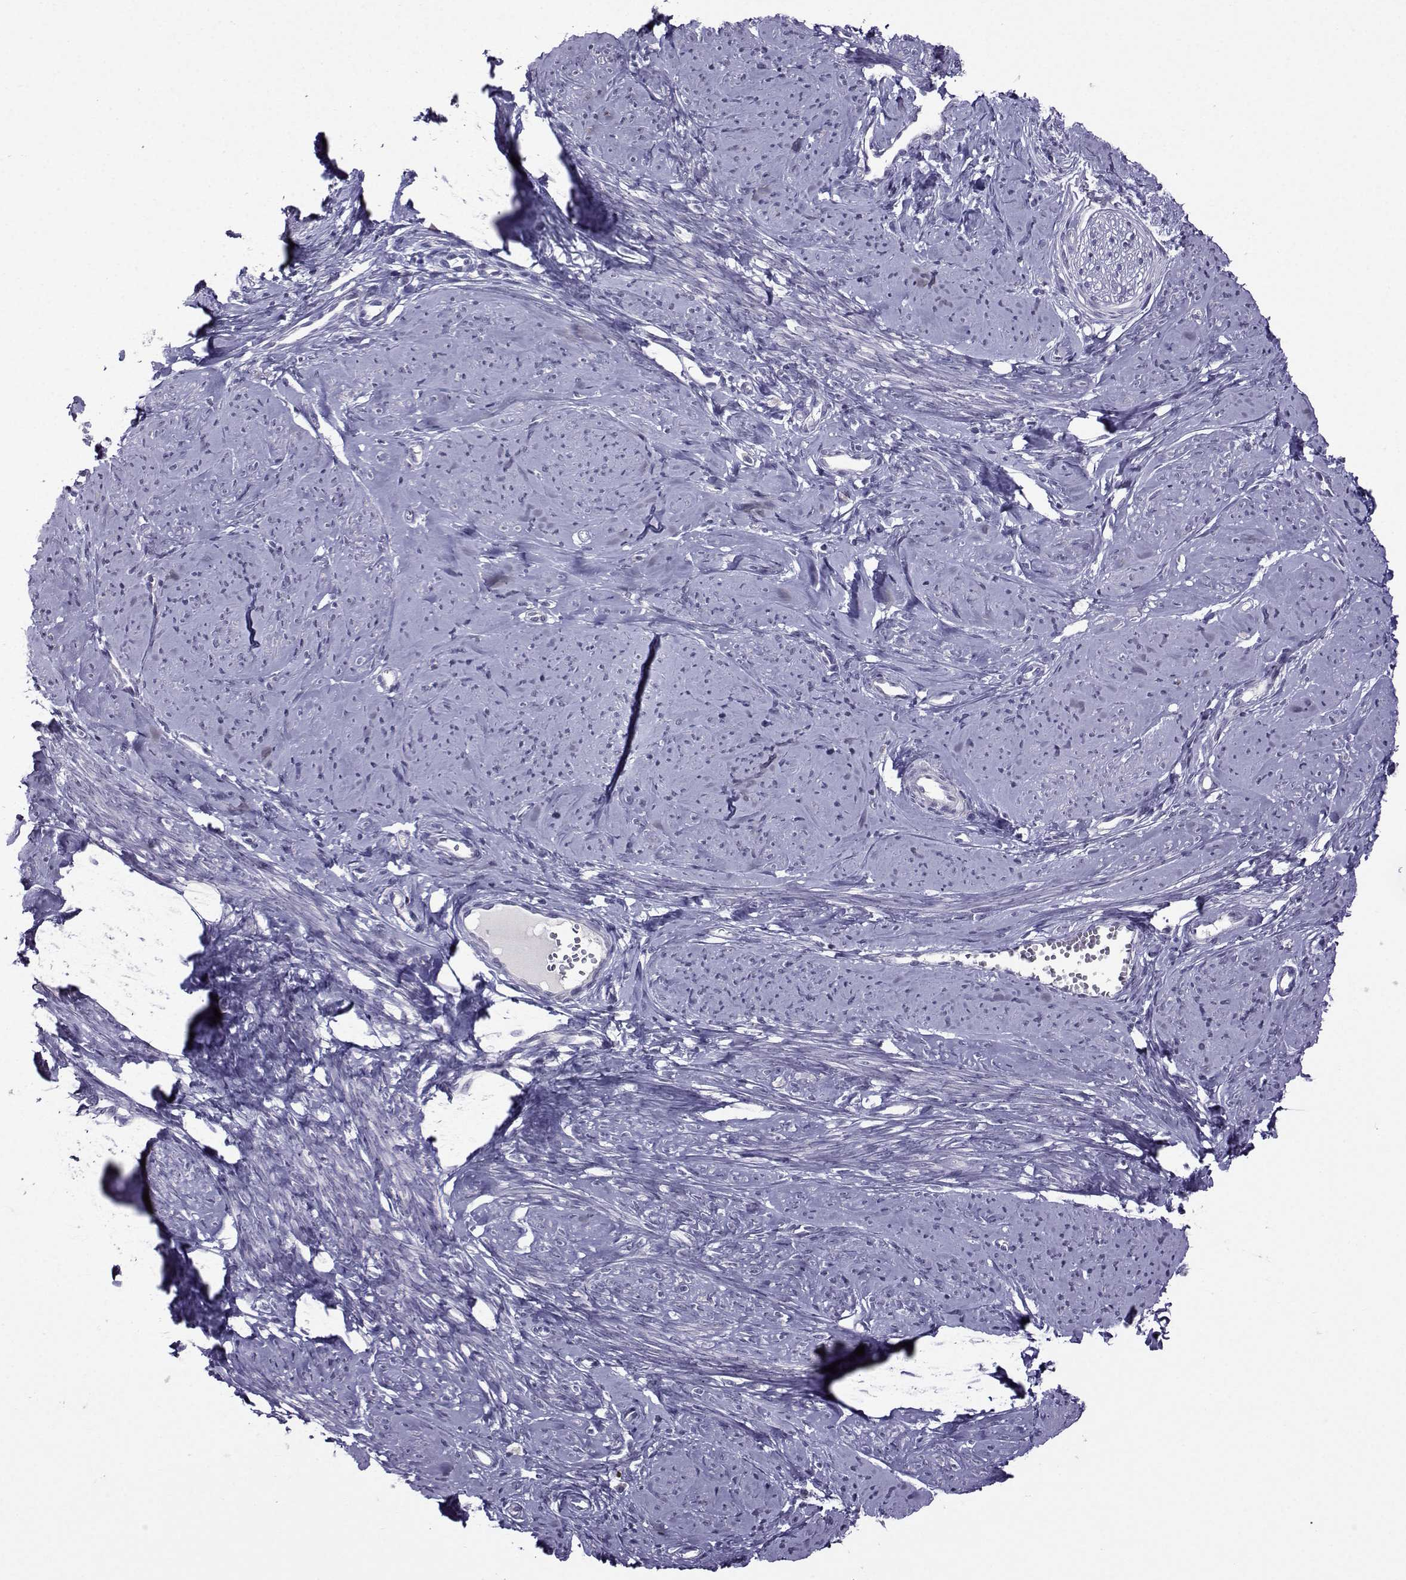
{"staining": {"intensity": "negative", "quantity": "none", "location": "none"}, "tissue": "smooth muscle", "cell_type": "Smooth muscle cells", "image_type": "normal", "snomed": [{"axis": "morphology", "description": "Normal tissue, NOS"}, {"axis": "topography", "description": "Smooth muscle"}], "caption": "Unremarkable smooth muscle was stained to show a protein in brown. There is no significant positivity in smooth muscle cells.", "gene": "CRYBB1", "patient": {"sex": "female", "age": 48}}